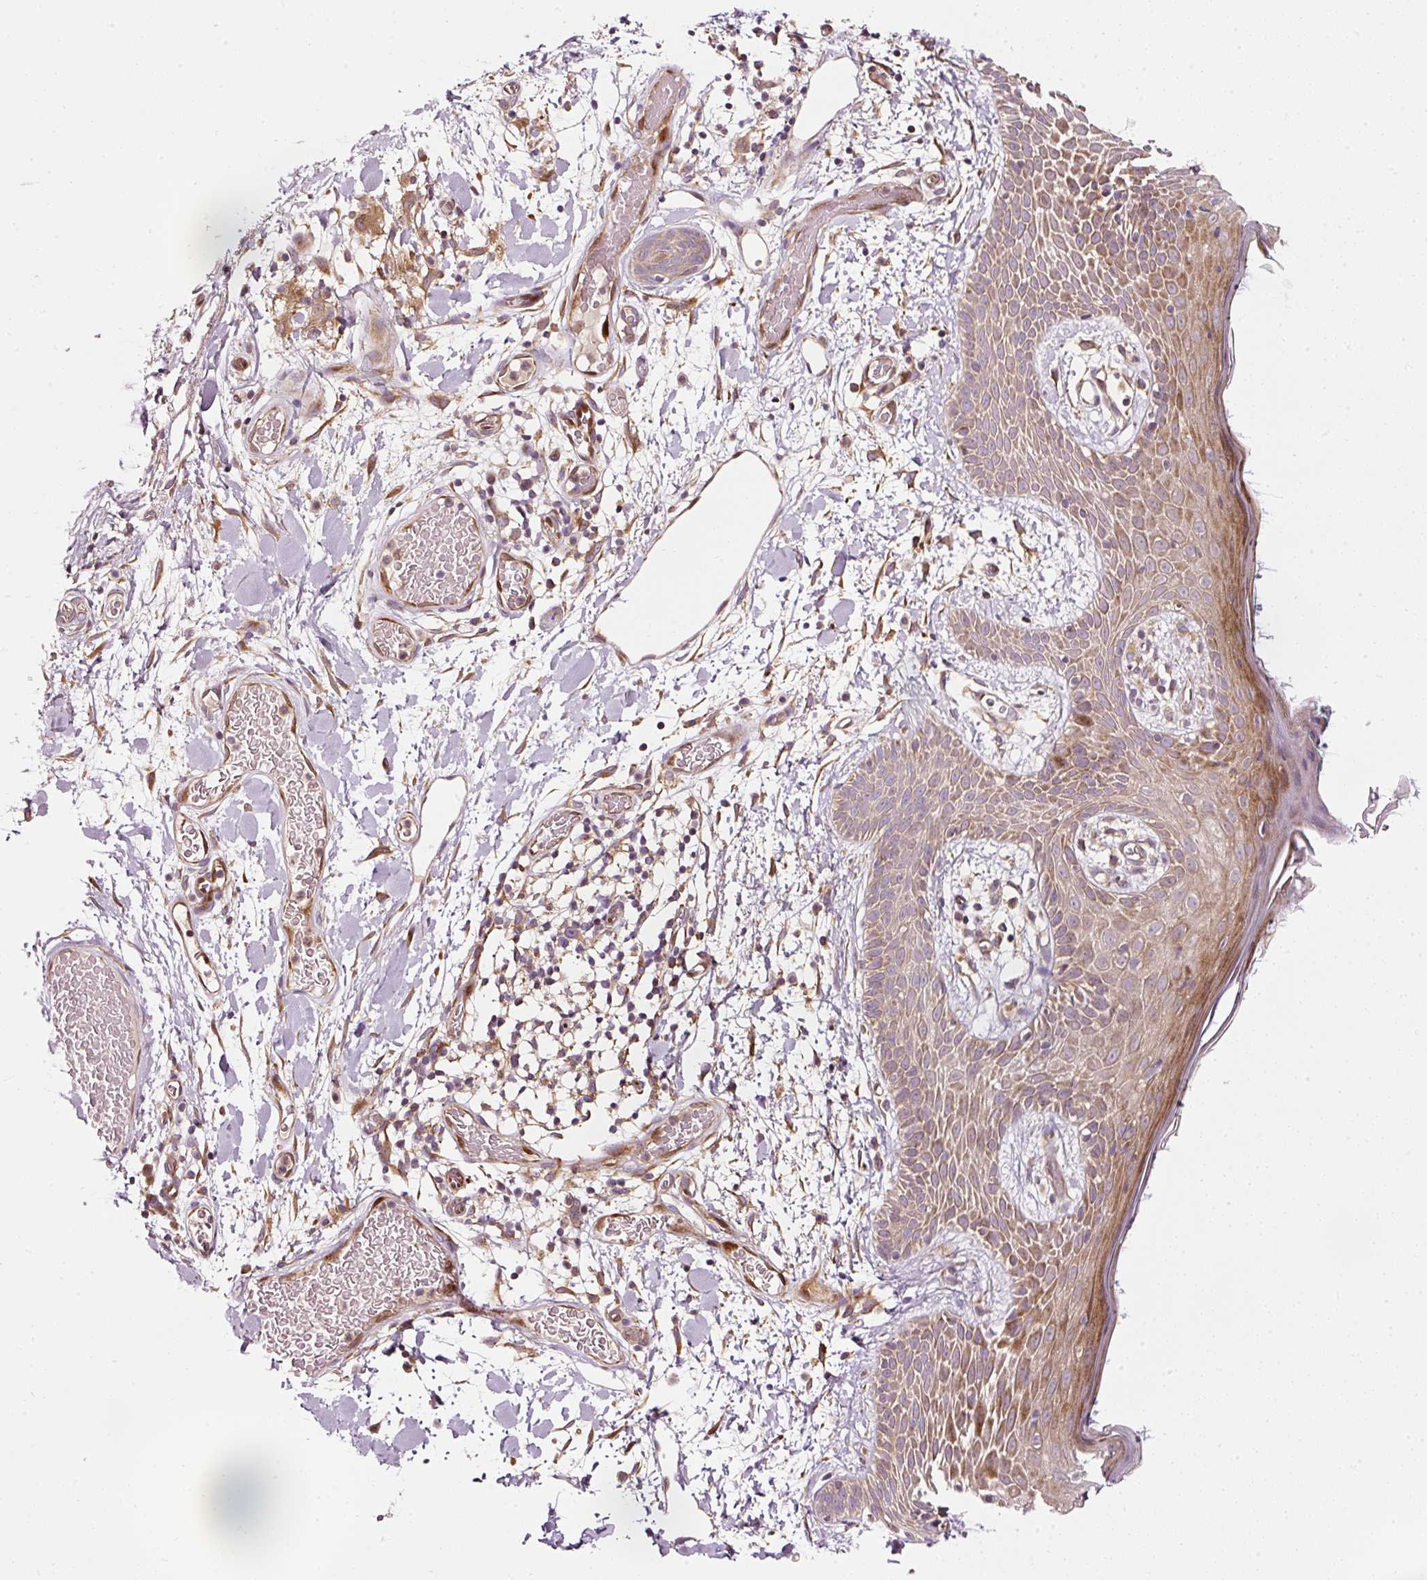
{"staining": {"intensity": "moderate", "quantity": "25%-75%", "location": "cytoplasmic/membranous"}, "tissue": "skin", "cell_type": "Fibroblasts", "image_type": "normal", "snomed": [{"axis": "morphology", "description": "Normal tissue, NOS"}, {"axis": "topography", "description": "Skin"}], "caption": "About 25%-75% of fibroblasts in unremarkable human skin demonstrate moderate cytoplasmic/membranous protein expression as visualized by brown immunohistochemical staining.", "gene": "NAPA", "patient": {"sex": "male", "age": 79}}